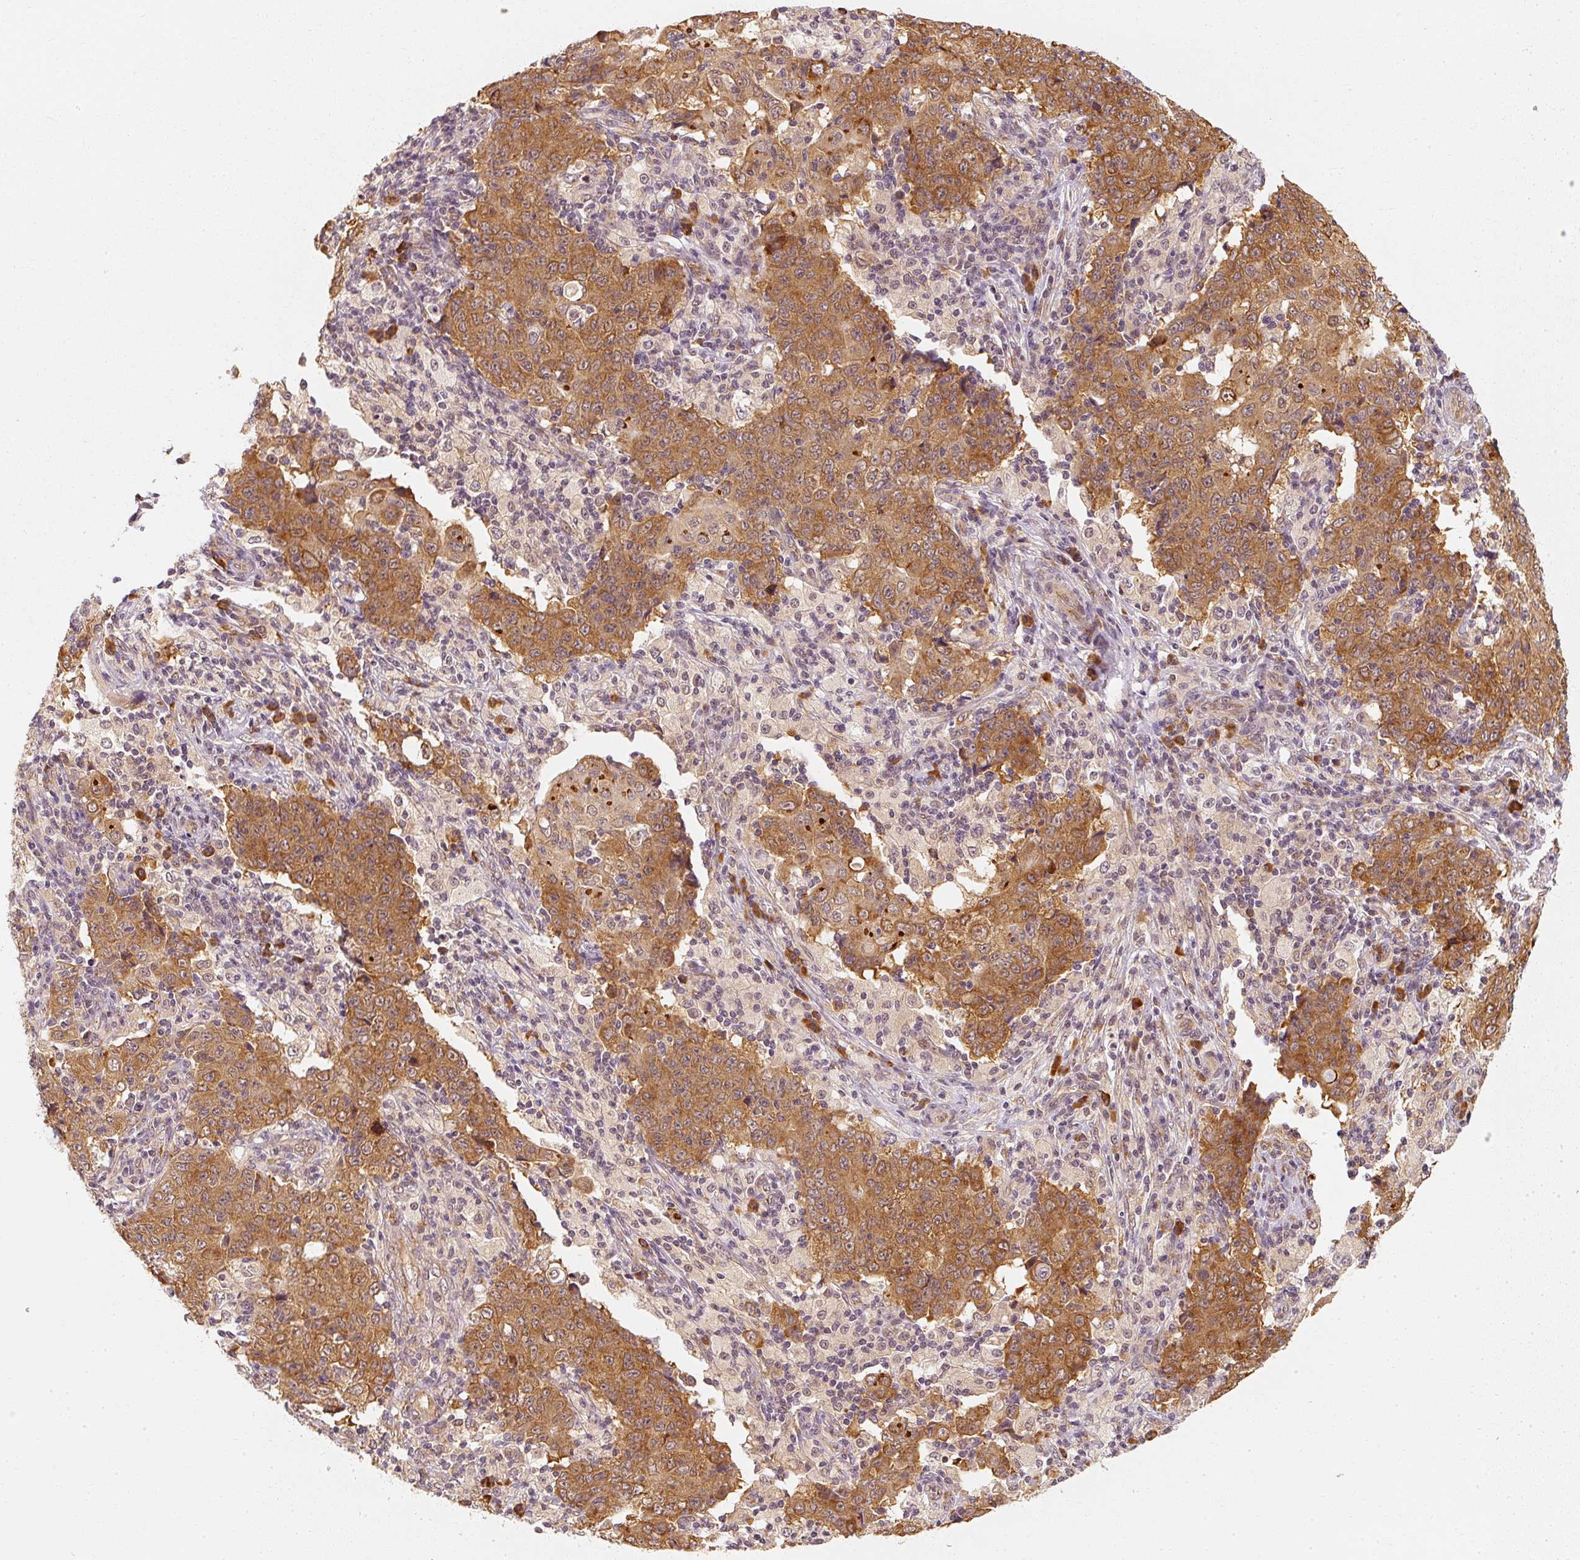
{"staining": {"intensity": "moderate", "quantity": ">75%", "location": "cytoplasmic/membranous"}, "tissue": "ovarian cancer", "cell_type": "Tumor cells", "image_type": "cancer", "snomed": [{"axis": "morphology", "description": "Carcinoma, endometroid"}, {"axis": "topography", "description": "Ovary"}], "caption": "Endometroid carcinoma (ovarian) stained with DAB immunohistochemistry (IHC) shows medium levels of moderate cytoplasmic/membranous positivity in approximately >75% of tumor cells.", "gene": "EEF1A2", "patient": {"sex": "female", "age": 42}}